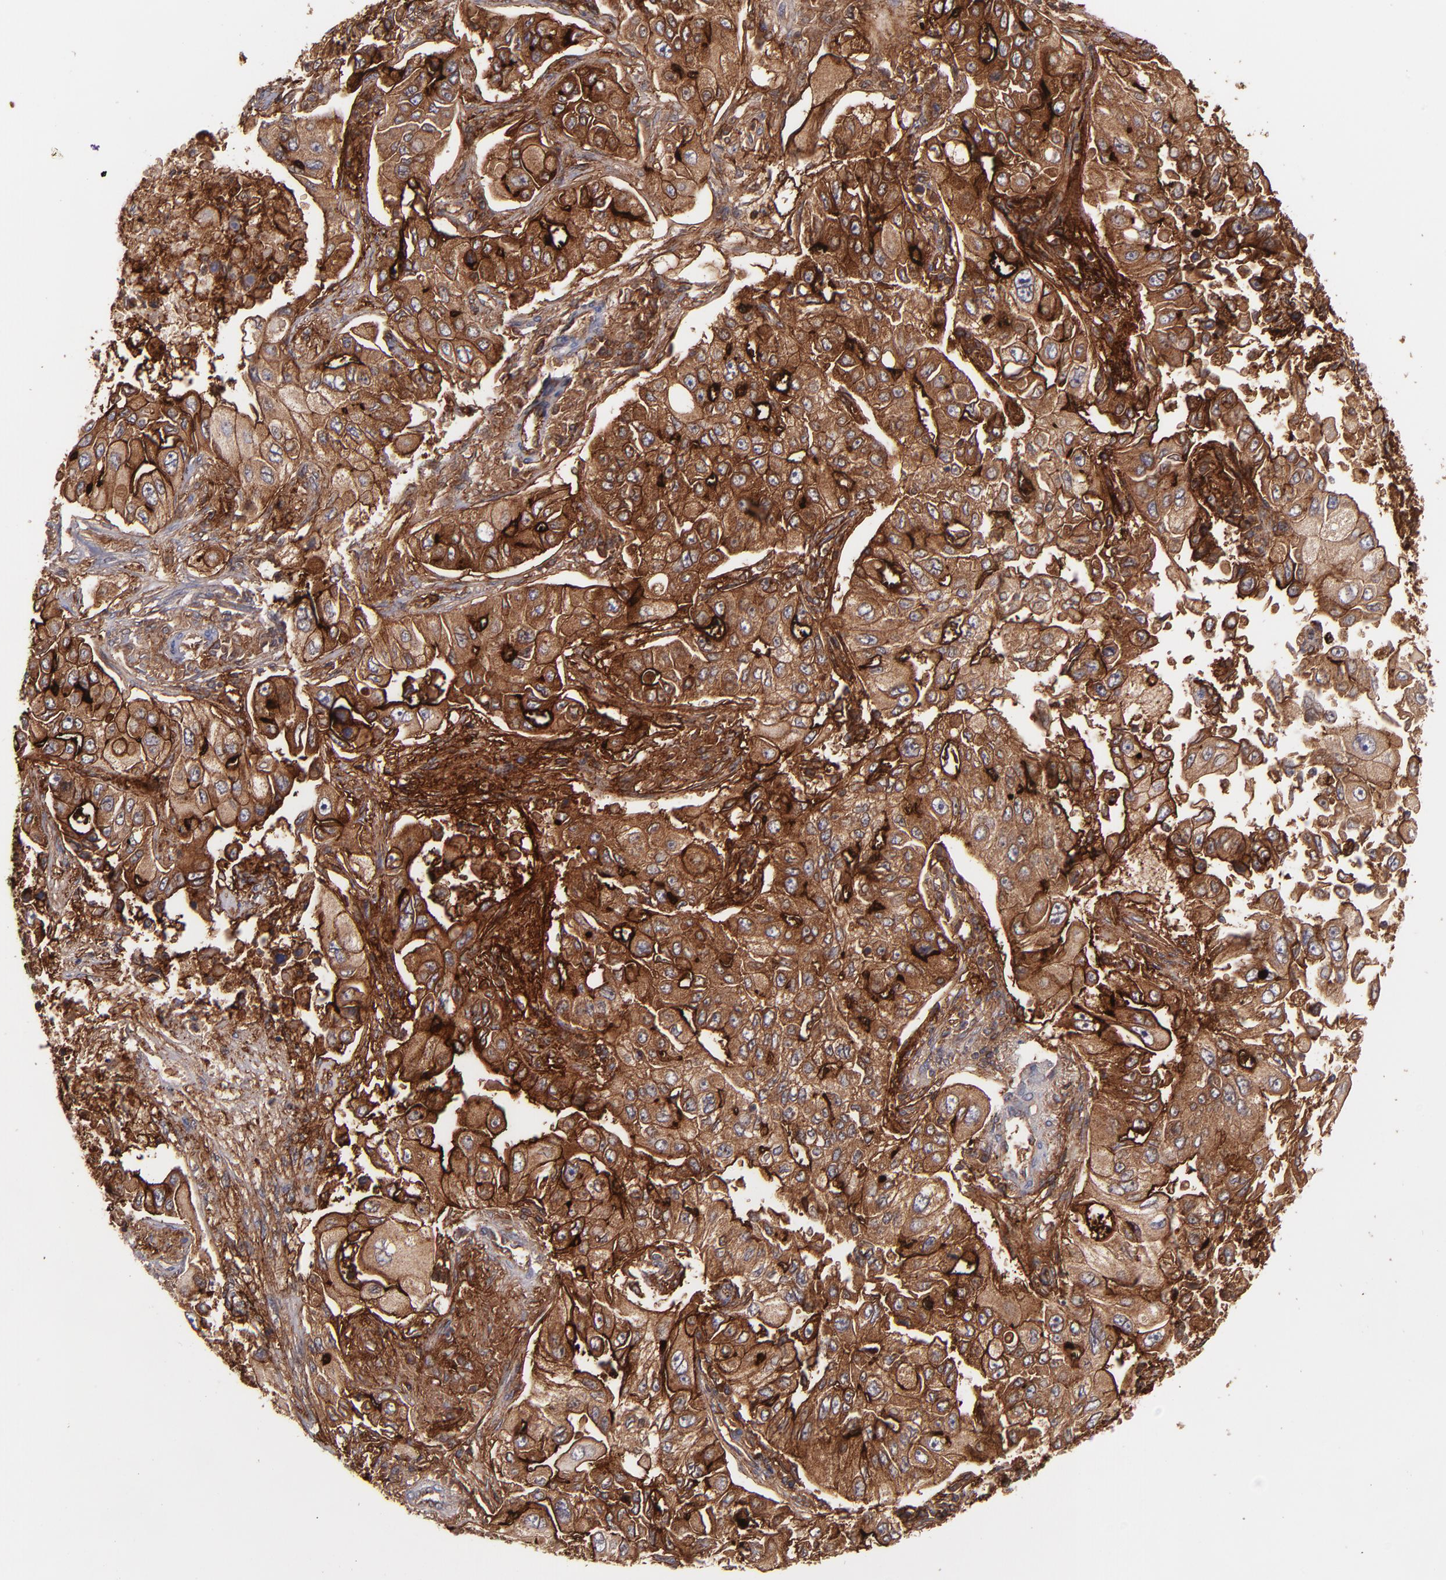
{"staining": {"intensity": "strong", "quantity": ">75%", "location": "cytoplasmic/membranous"}, "tissue": "lung cancer", "cell_type": "Tumor cells", "image_type": "cancer", "snomed": [{"axis": "morphology", "description": "Adenocarcinoma, NOS"}, {"axis": "topography", "description": "Lung"}], "caption": "Lung cancer stained with immunohistochemistry (IHC) shows strong cytoplasmic/membranous positivity in about >75% of tumor cells.", "gene": "ICAM1", "patient": {"sex": "male", "age": 84}}